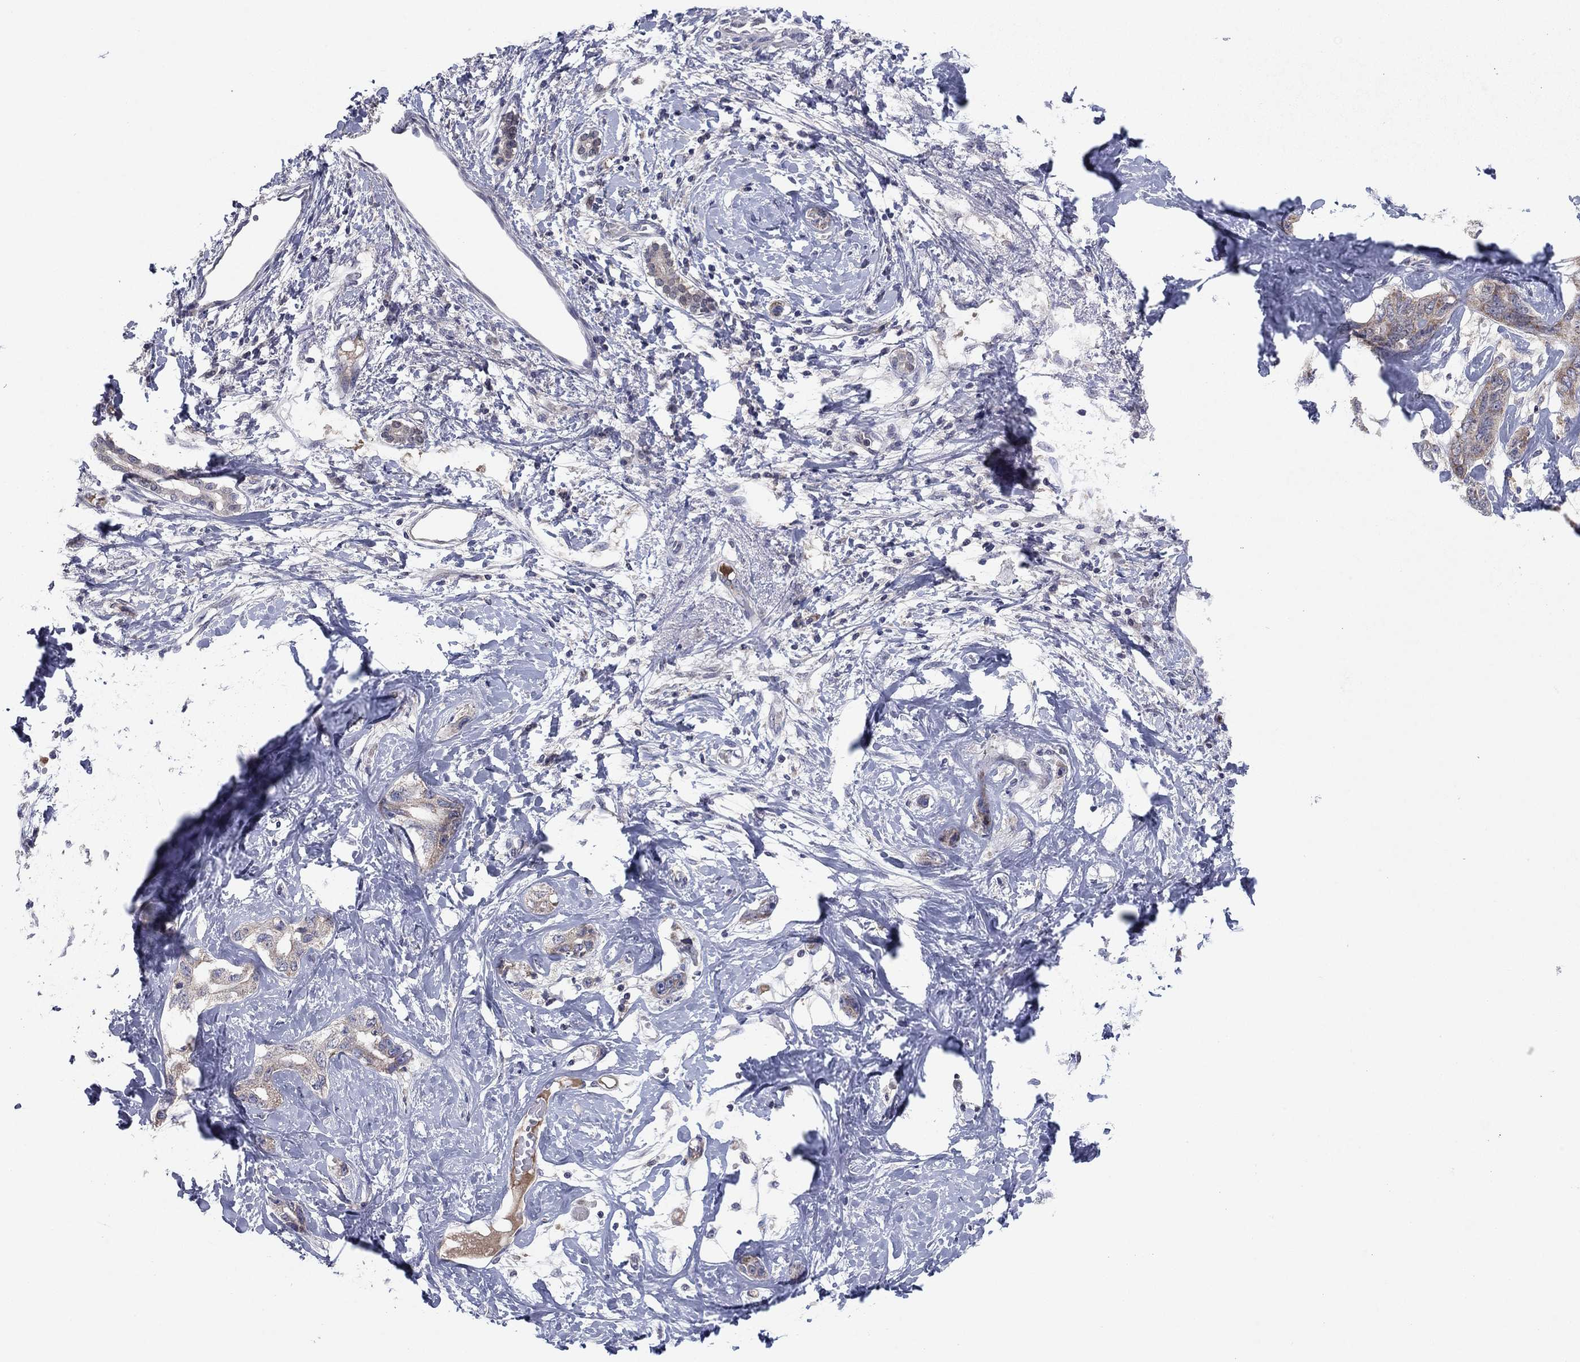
{"staining": {"intensity": "moderate", "quantity": "<25%", "location": "cytoplasmic/membranous"}, "tissue": "liver cancer", "cell_type": "Tumor cells", "image_type": "cancer", "snomed": [{"axis": "morphology", "description": "Cholangiocarcinoma"}, {"axis": "topography", "description": "Liver"}], "caption": "Immunohistochemical staining of human cholangiocarcinoma (liver) displays low levels of moderate cytoplasmic/membranous positivity in approximately <25% of tumor cells. The protein is stained brown, and the nuclei are stained in blue (DAB (3,3'-diaminobenzidine) IHC with brightfield microscopy, high magnification).", "gene": "GRHPR", "patient": {"sex": "male", "age": 59}}